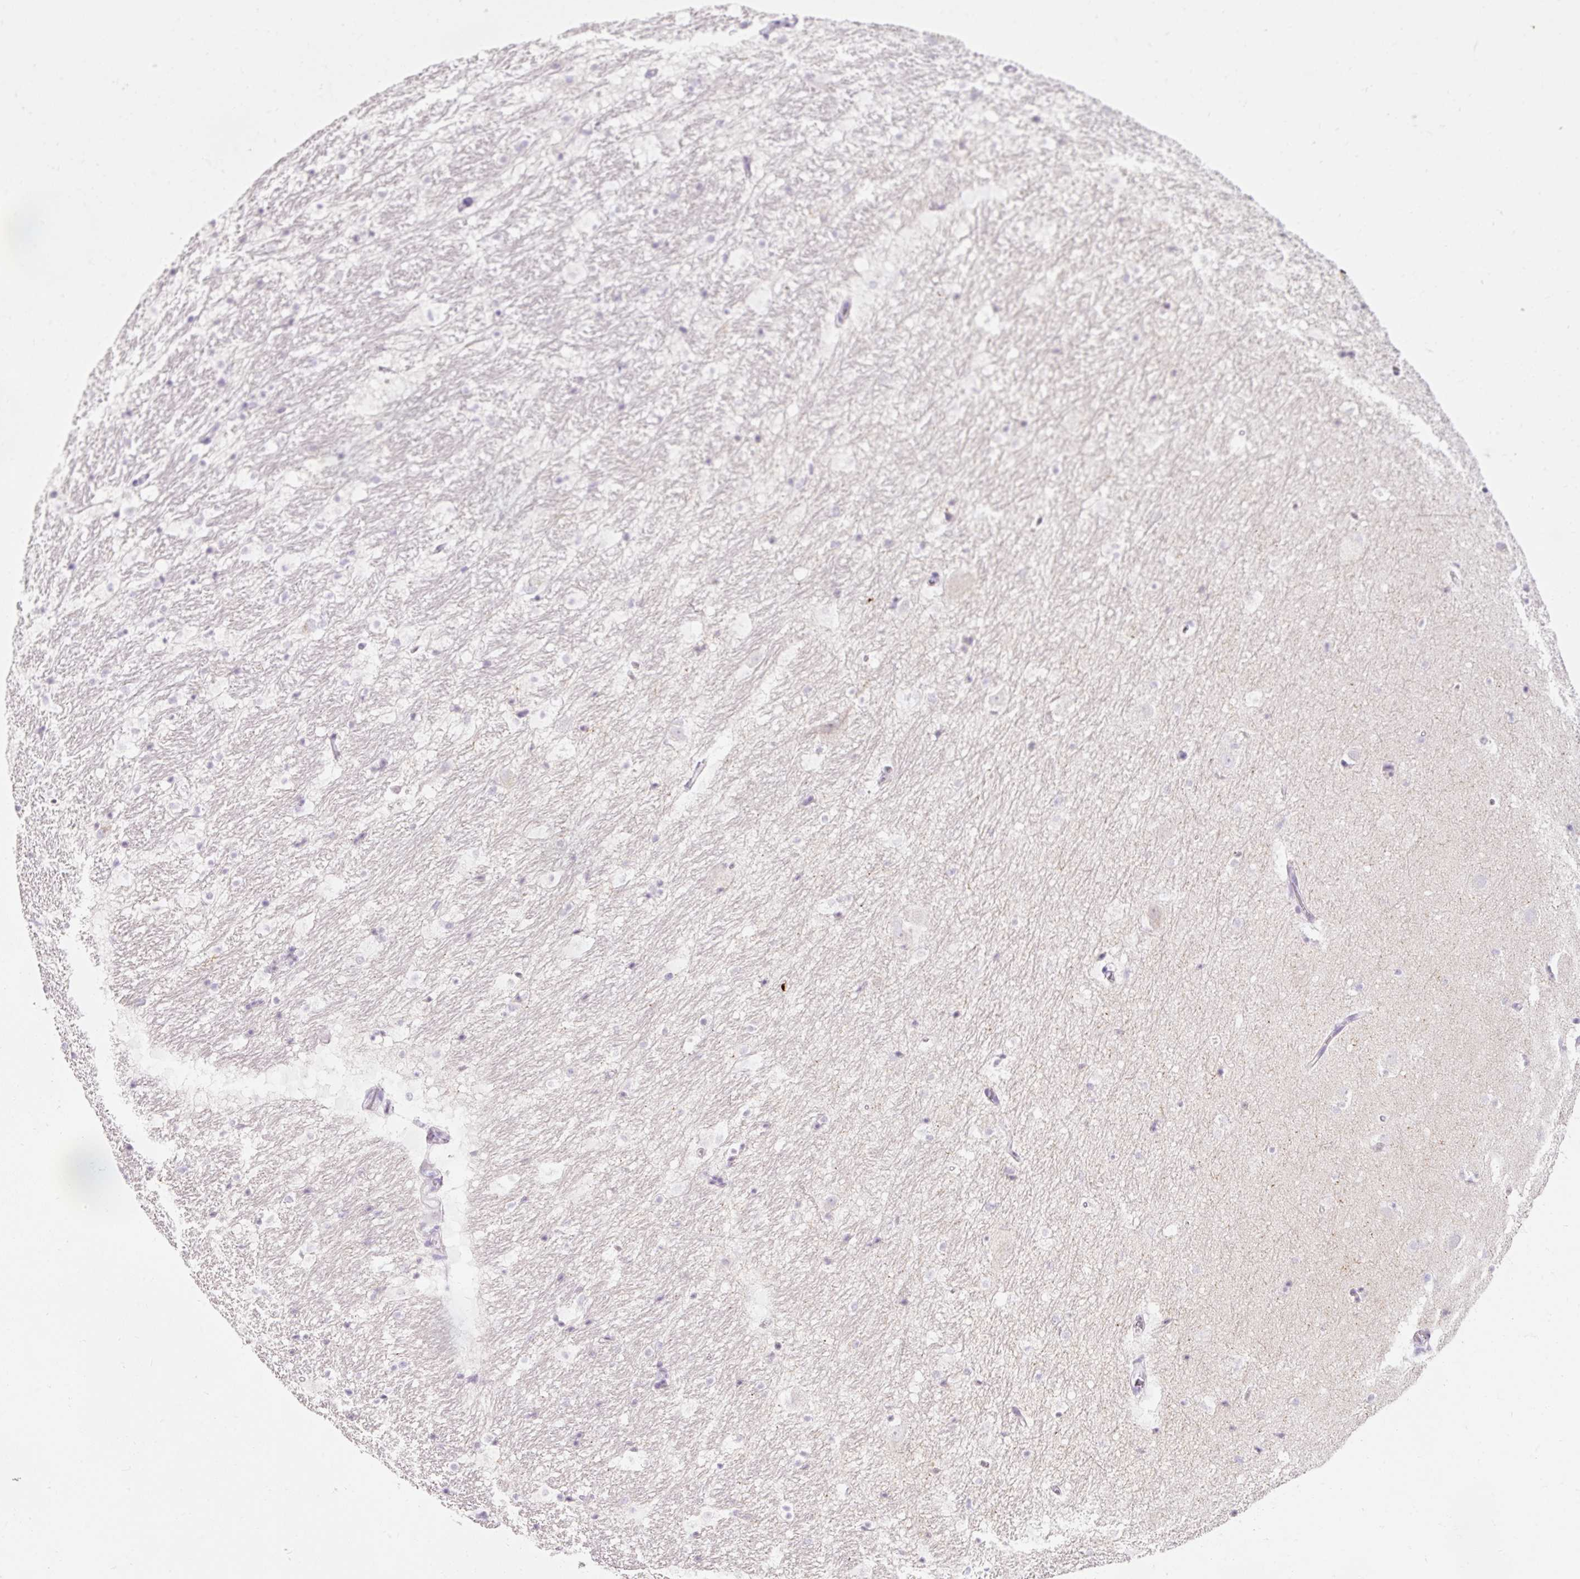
{"staining": {"intensity": "weak", "quantity": "<25%", "location": "cytoplasmic/membranous"}, "tissue": "hippocampus", "cell_type": "Glial cells", "image_type": "normal", "snomed": [{"axis": "morphology", "description": "Normal tissue, NOS"}, {"axis": "topography", "description": "Hippocampus"}], "caption": "Glial cells show no significant staining in normal hippocampus. Brightfield microscopy of immunohistochemistry (IHC) stained with DAB (brown) and hematoxylin (blue), captured at high magnification.", "gene": "DHRS11", "patient": {"sex": "male", "age": 37}}